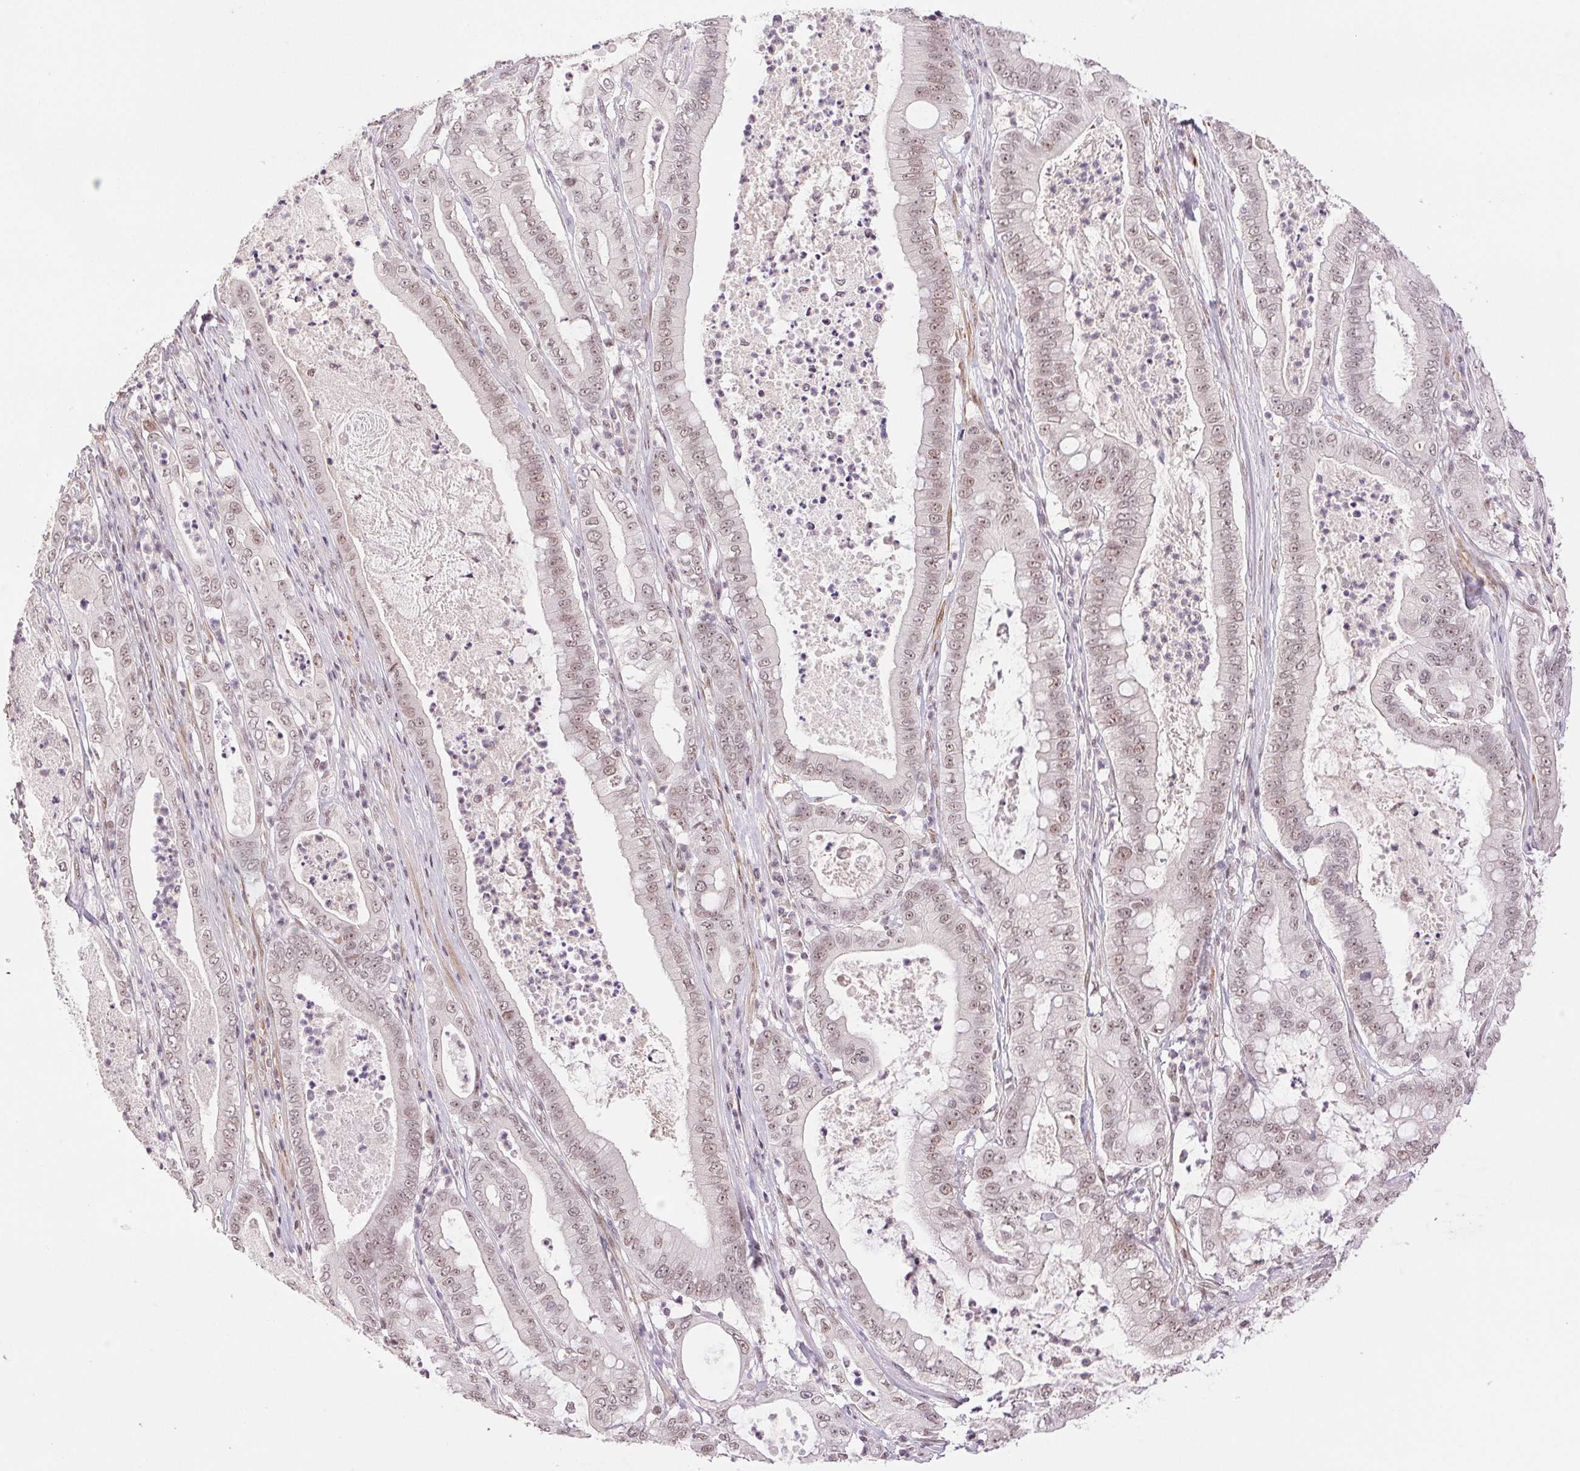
{"staining": {"intensity": "moderate", "quantity": ">75%", "location": "nuclear"}, "tissue": "pancreatic cancer", "cell_type": "Tumor cells", "image_type": "cancer", "snomed": [{"axis": "morphology", "description": "Adenocarcinoma, NOS"}, {"axis": "topography", "description": "Pancreas"}], "caption": "Tumor cells demonstrate medium levels of moderate nuclear expression in about >75% of cells in pancreatic cancer.", "gene": "PRPF18", "patient": {"sex": "male", "age": 71}}